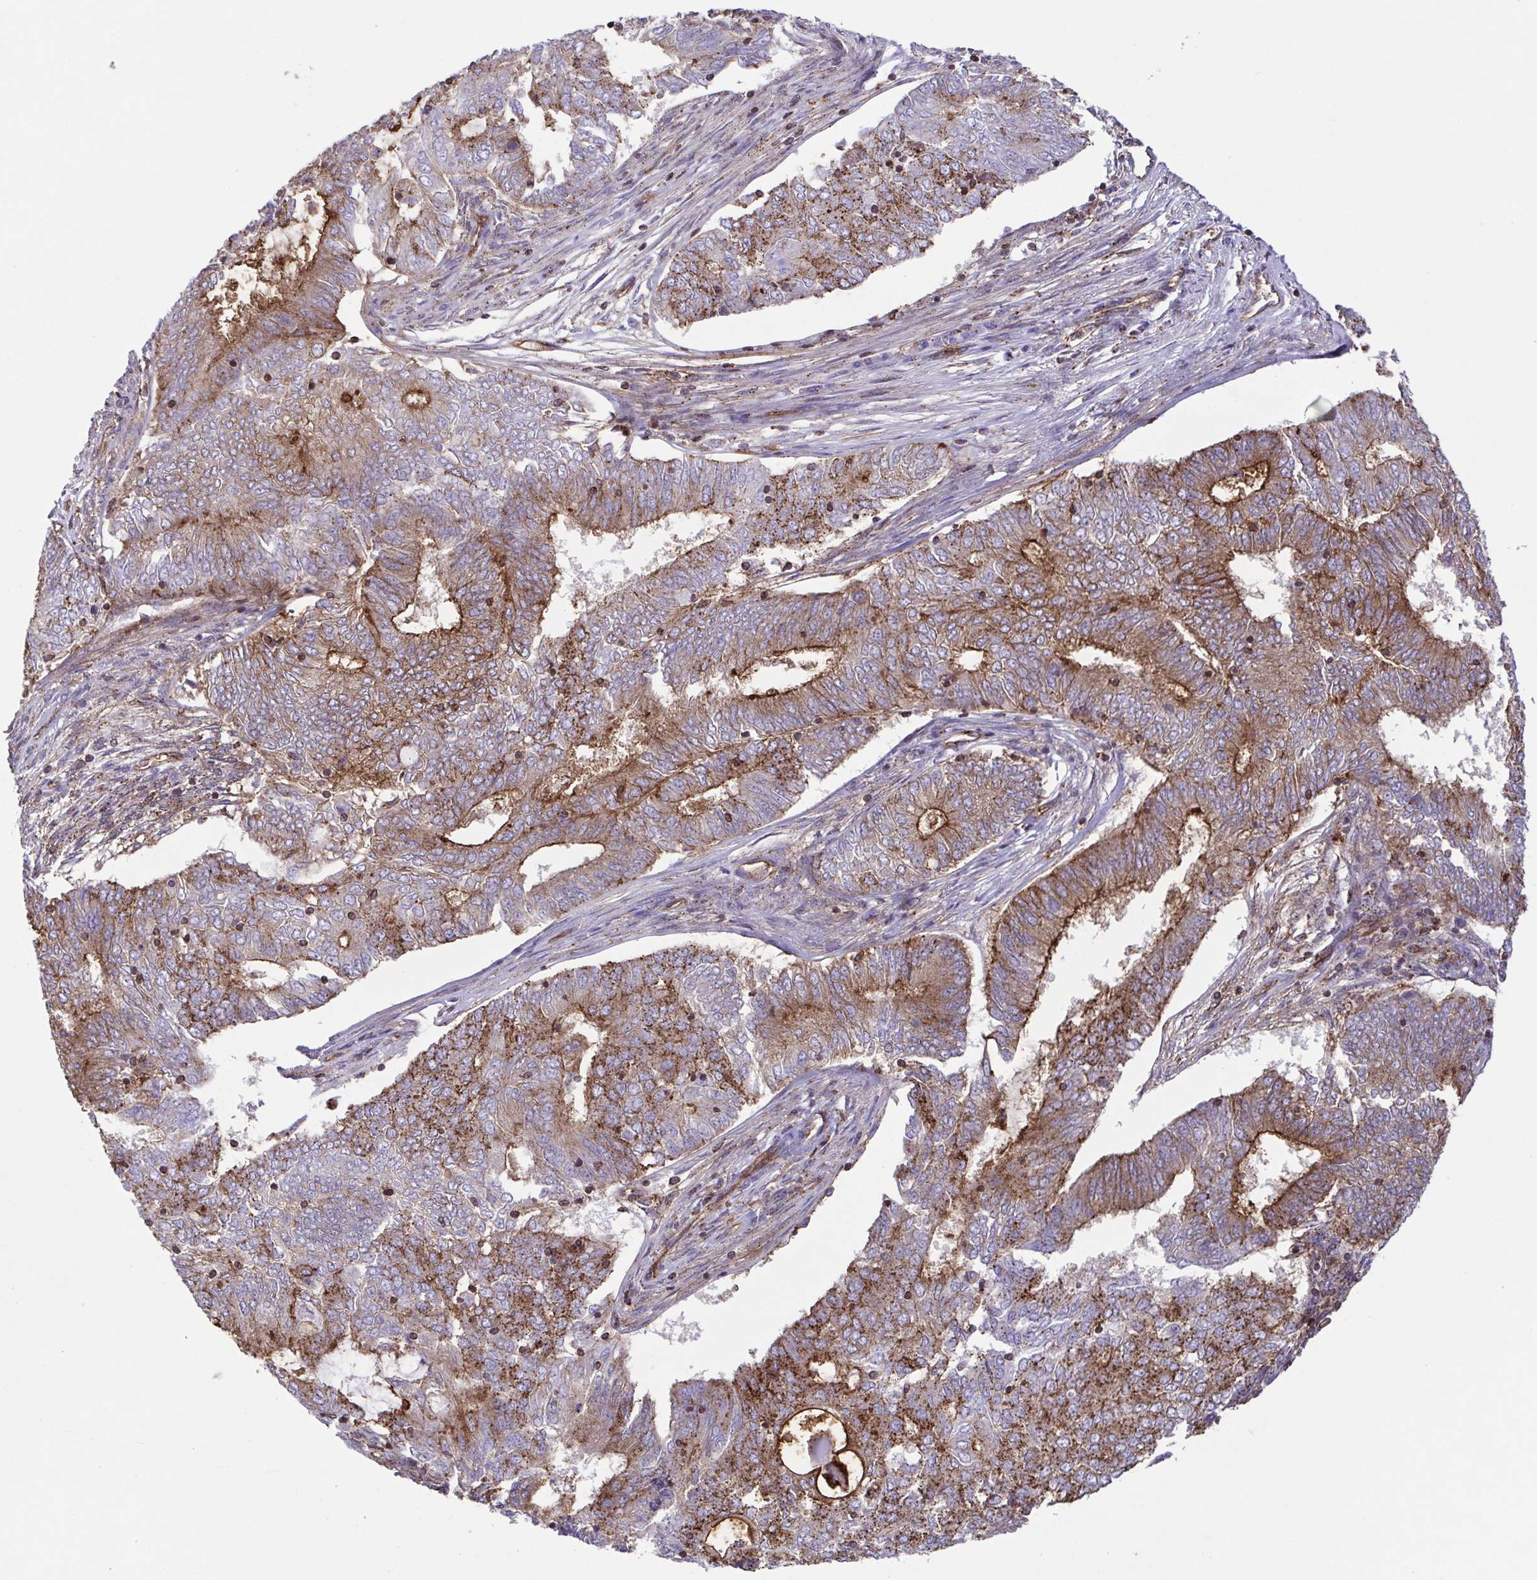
{"staining": {"intensity": "moderate", "quantity": "25%-75%", "location": "cytoplasmic/membranous"}, "tissue": "endometrial cancer", "cell_type": "Tumor cells", "image_type": "cancer", "snomed": [{"axis": "morphology", "description": "Adenocarcinoma, NOS"}, {"axis": "topography", "description": "Endometrium"}], "caption": "Immunohistochemistry photomicrograph of neoplastic tissue: adenocarcinoma (endometrial) stained using IHC exhibits medium levels of moderate protein expression localized specifically in the cytoplasmic/membranous of tumor cells, appearing as a cytoplasmic/membranous brown color.", "gene": "CHMP1B", "patient": {"sex": "female", "age": 62}}